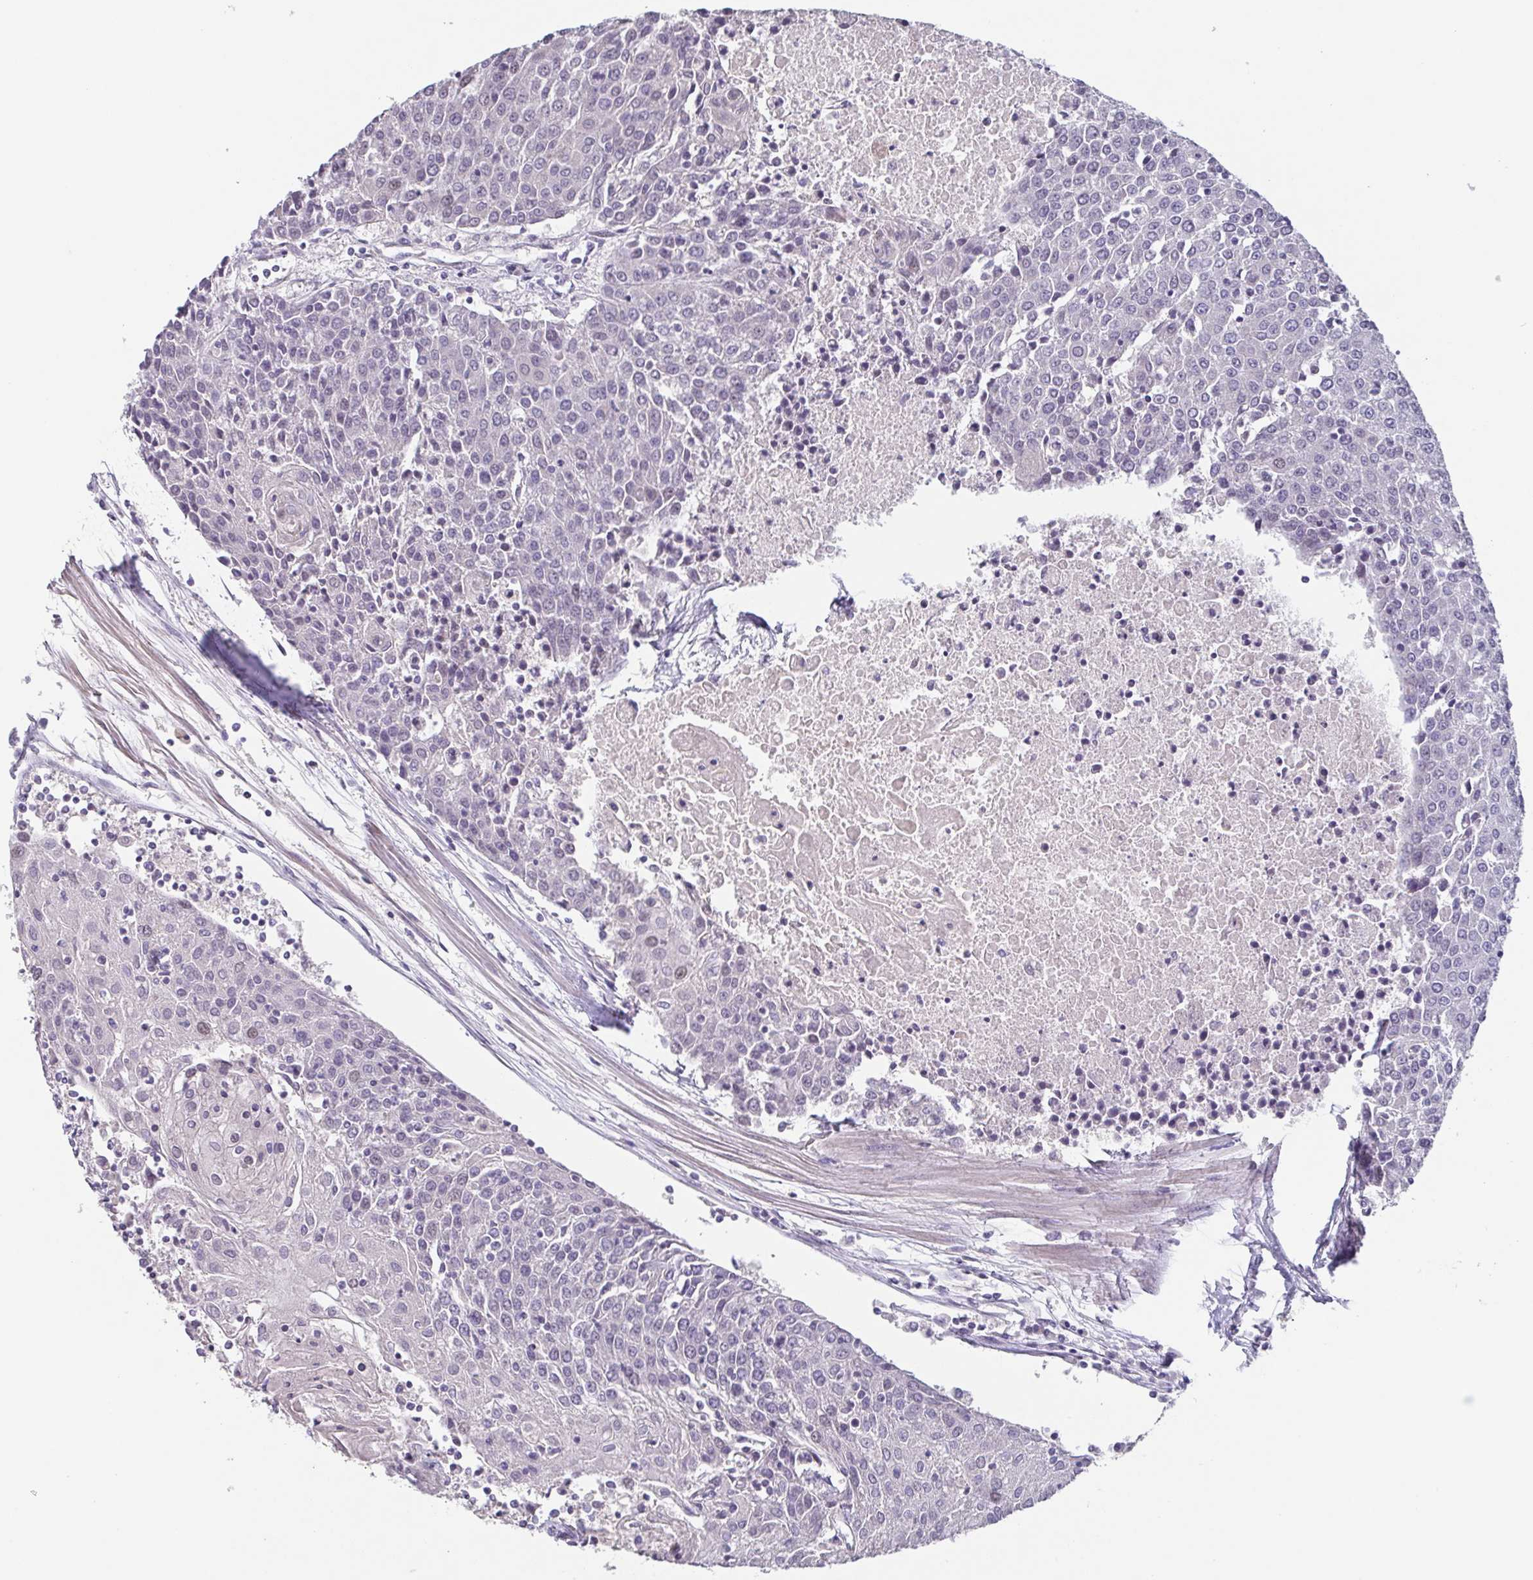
{"staining": {"intensity": "negative", "quantity": "none", "location": "none"}, "tissue": "urothelial cancer", "cell_type": "Tumor cells", "image_type": "cancer", "snomed": [{"axis": "morphology", "description": "Urothelial carcinoma, High grade"}, {"axis": "topography", "description": "Urinary bladder"}], "caption": "Image shows no protein positivity in tumor cells of urothelial cancer tissue. (Brightfield microscopy of DAB IHC at high magnification).", "gene": "GHRL", "patient": {"sex": "female", "age": 85}}